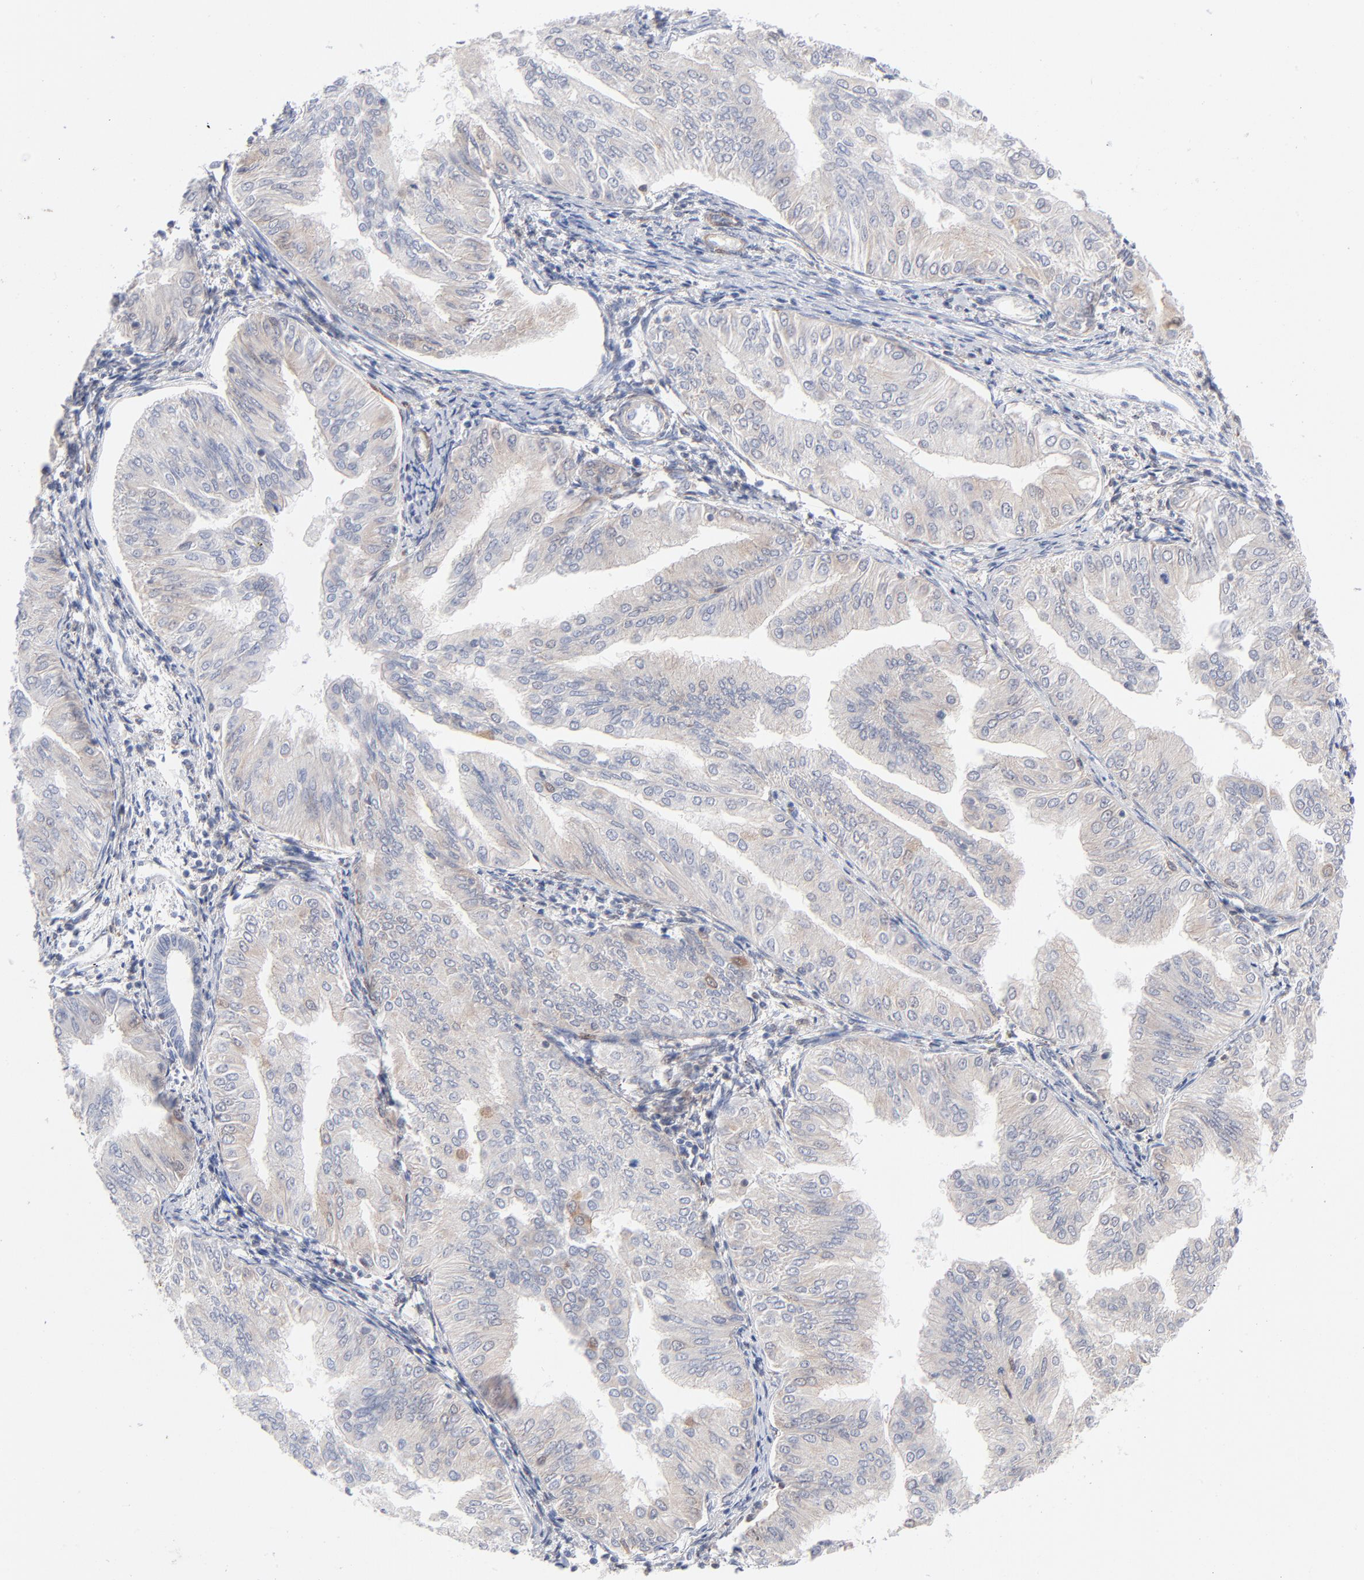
{"staining": {"intensity": "negative", "quantity": "none", "location": "none"}, "tissue": "endometrial cancer", "cell_type": "Tumor cells", "image_type": "cancer", "snomed": [{"axis": "morphology", "description": "Adenocarcinoma, NOS"}, {"axis": "topography", "description": "Endometrium"}], "caption": "This photomicrograph is of endometrial cancer stained with IHC to label a protein in brown with the nuclei are counter-stained blue. There is no staining in tumor cells.", "gene": "CHCHD10", "patient": {"sex": "female", "age": 53}}